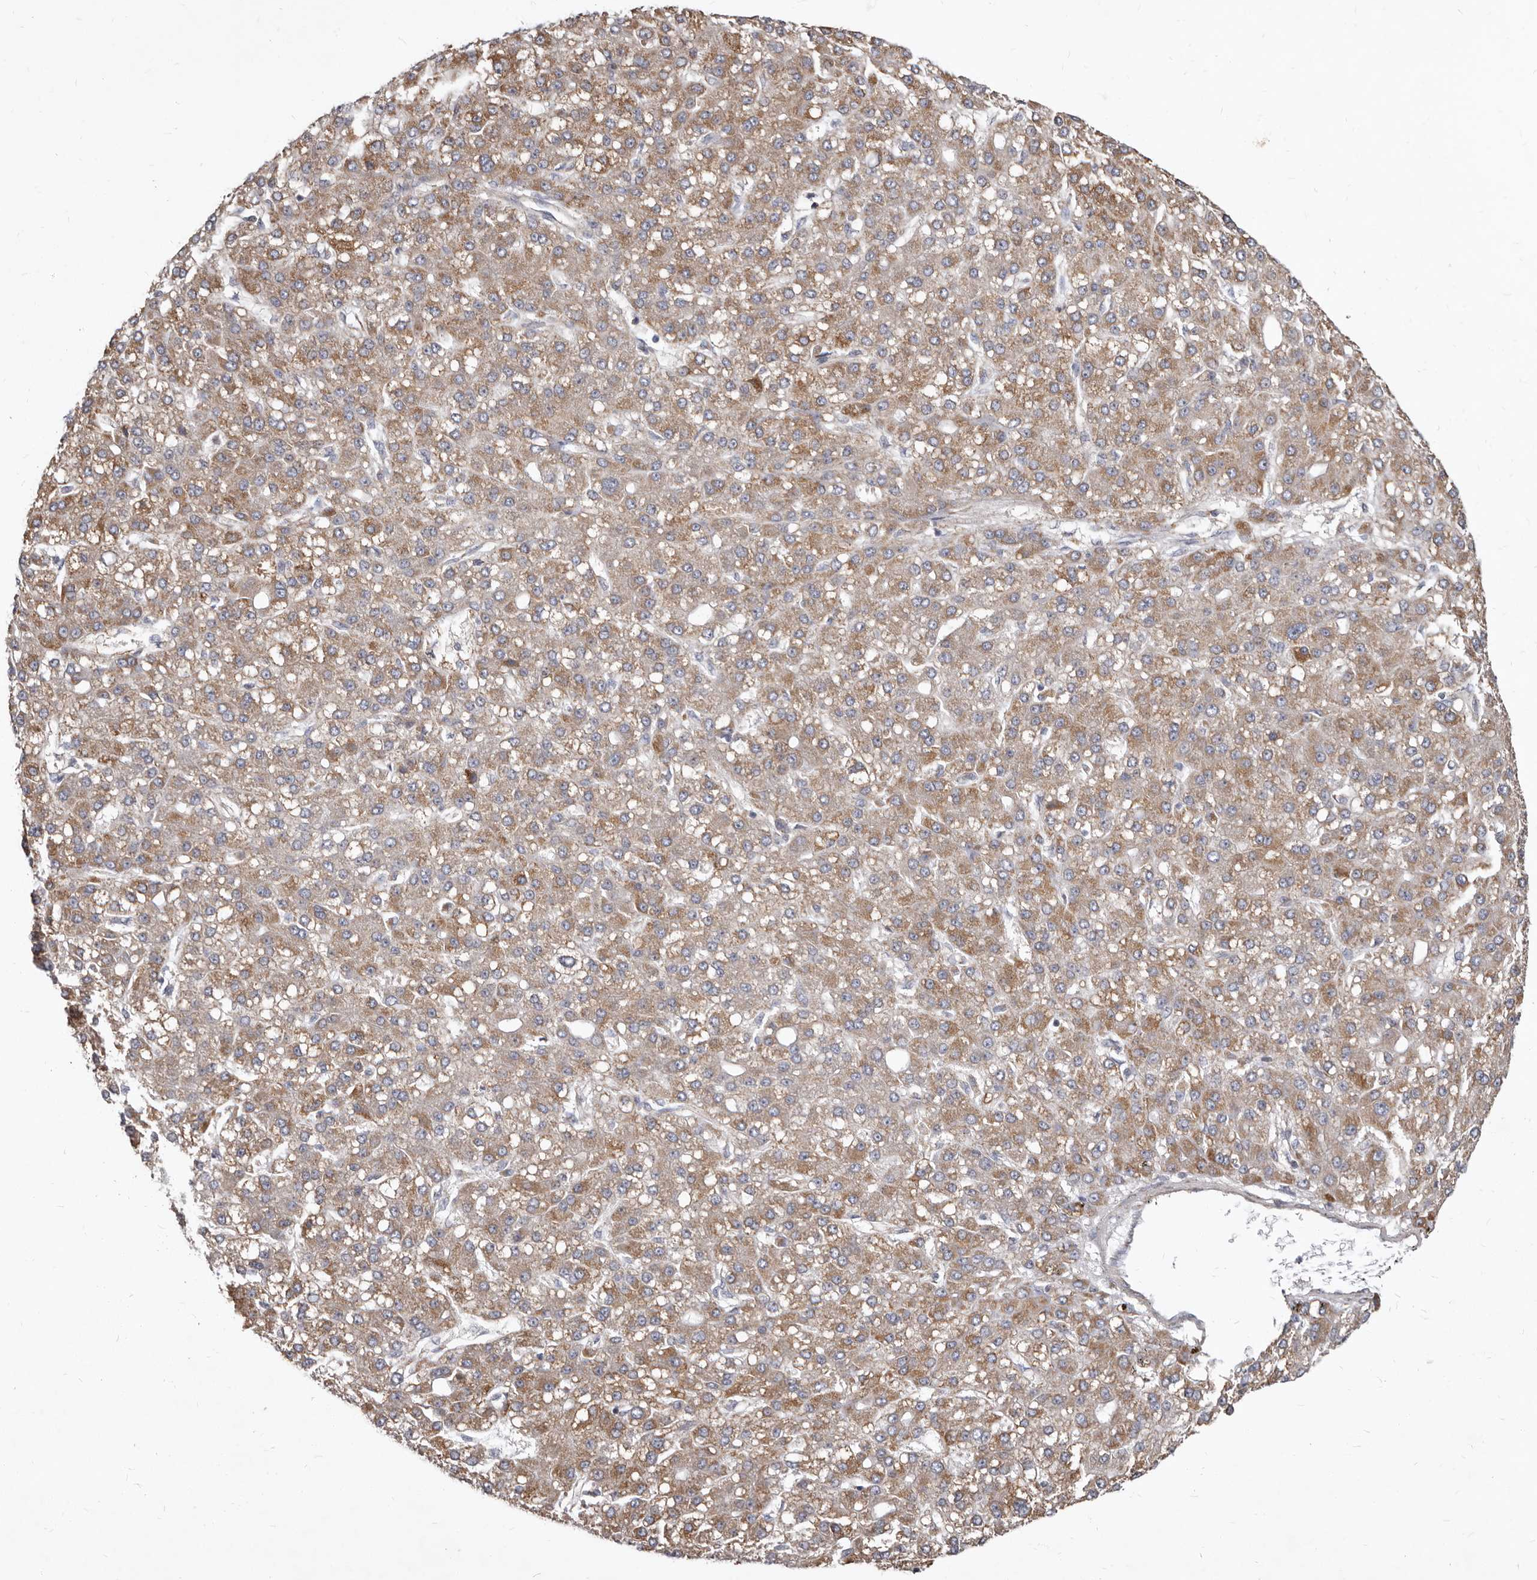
{"staining": {"intensity": "moderate", "quantity": ">75%", "location": "cytoplasmic/membranous"}, "tissue": "liver cancer", "cell_type": "Tumor cells", "image_type": "cancer", "snomed": [{"axis": "morphology", "description": "Carcinoma, Hepatocellular, NOS"}, {"axis": "topography", "description": "Liver"}], "caption": "DAB (3,3'-diaminobenzidine) immunohistochemical staining of human liver cancer displays moderate cytoplasmic/membranous protein expression in approximately >75% of tumor cells. The protein of interest is stained brown, and the nuclei are stained in blue (DAB (3,3'-diaminobenzidine) IHC with brightfield microscopy, high magnification).", "gene": "FMO2", "patient": {"sex": "male", "age": 67}}